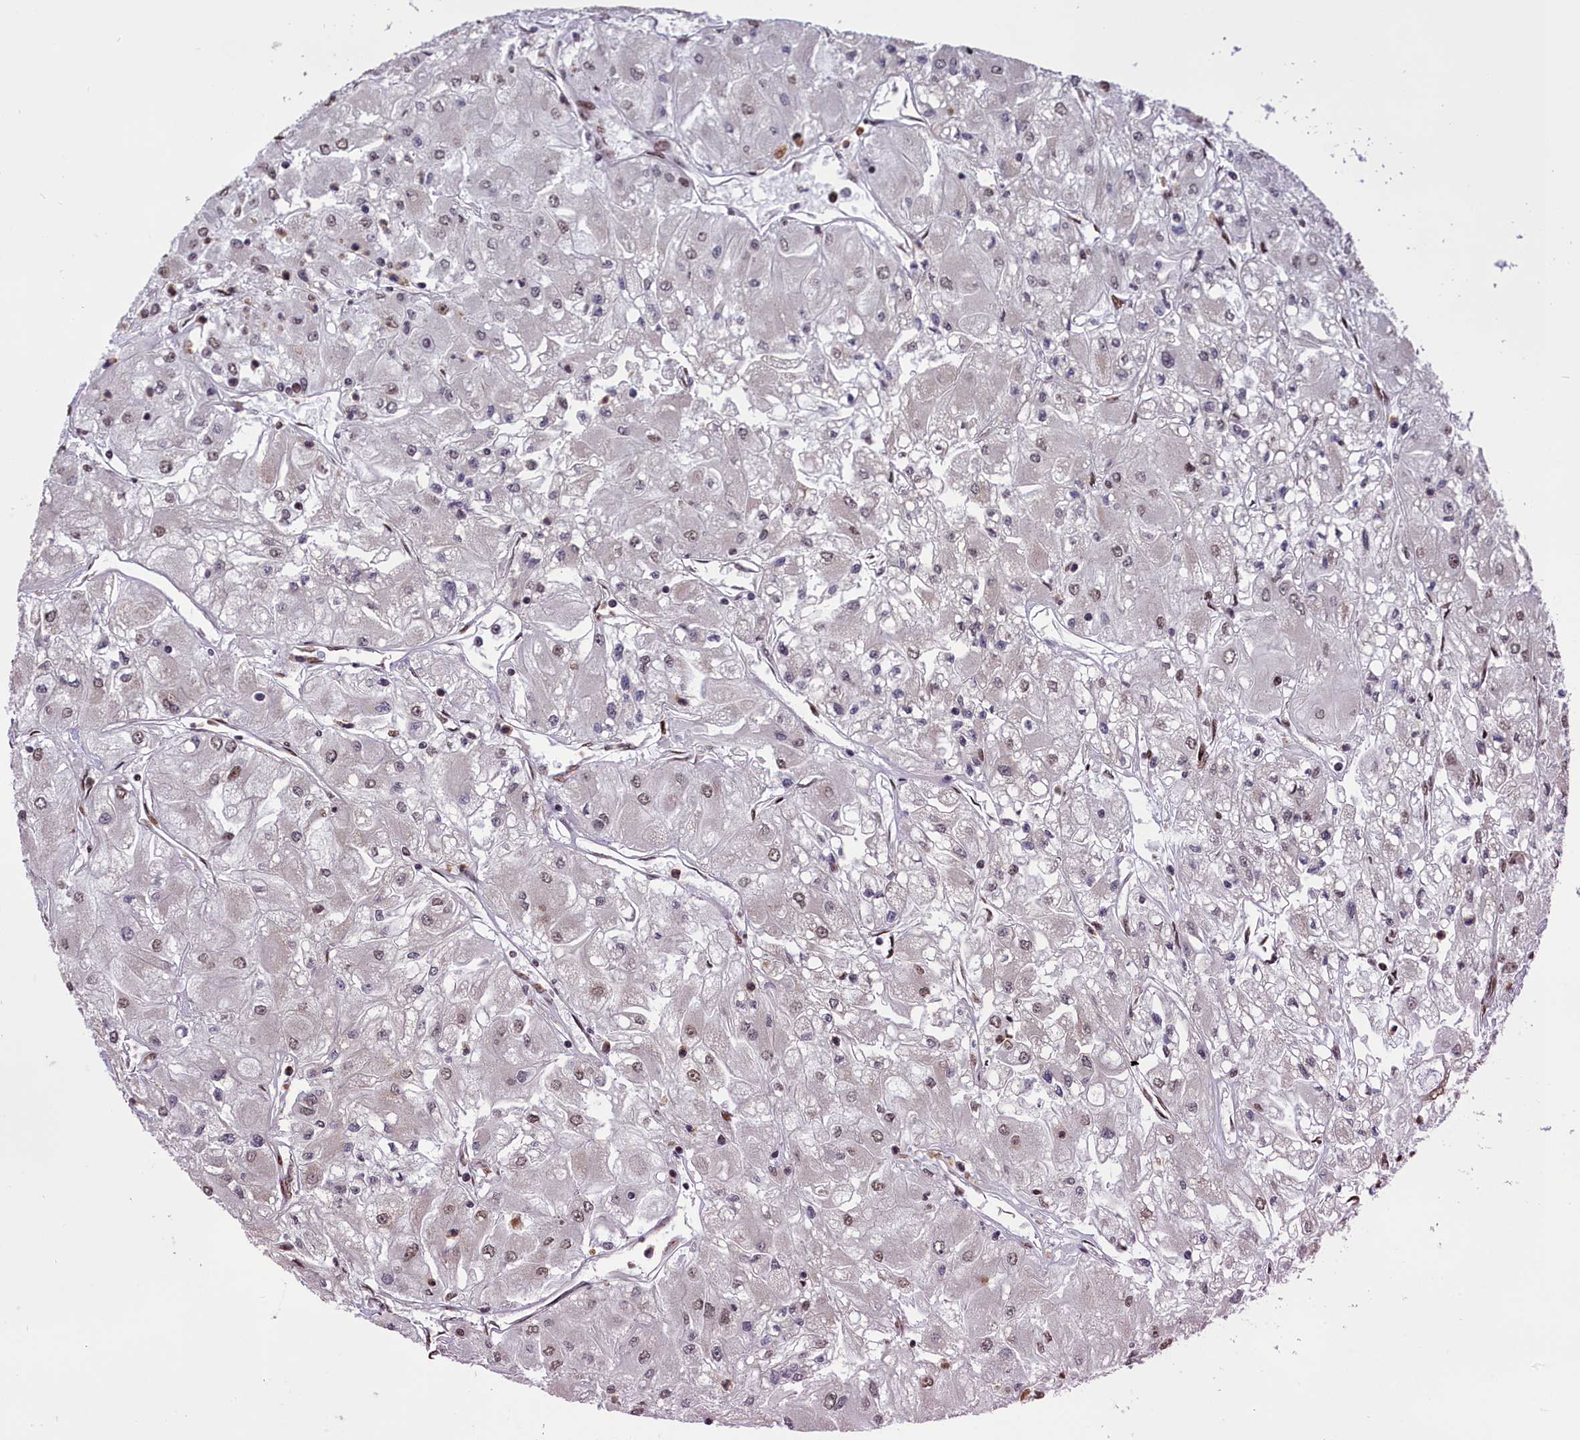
{"staining": {"intensity": "weak", "quantity": "25%-75%", "location": "nuclear"}, "tissue": "renal cancer", "cell_type": "Tumor cells", "image_type": "cancer", "snomed": [{"axis": "morphology", "description": "Adenocarcinoma, NOS"}, {"axis": "topography", "description": "Kidney"}], "caption": "Tumor cells reveal low levels of weak nuclear positivity in approximately 25%-75% of cells in renal cancer.", "gene": "RELB", "patient": {"sex": "male", "age": 80}}